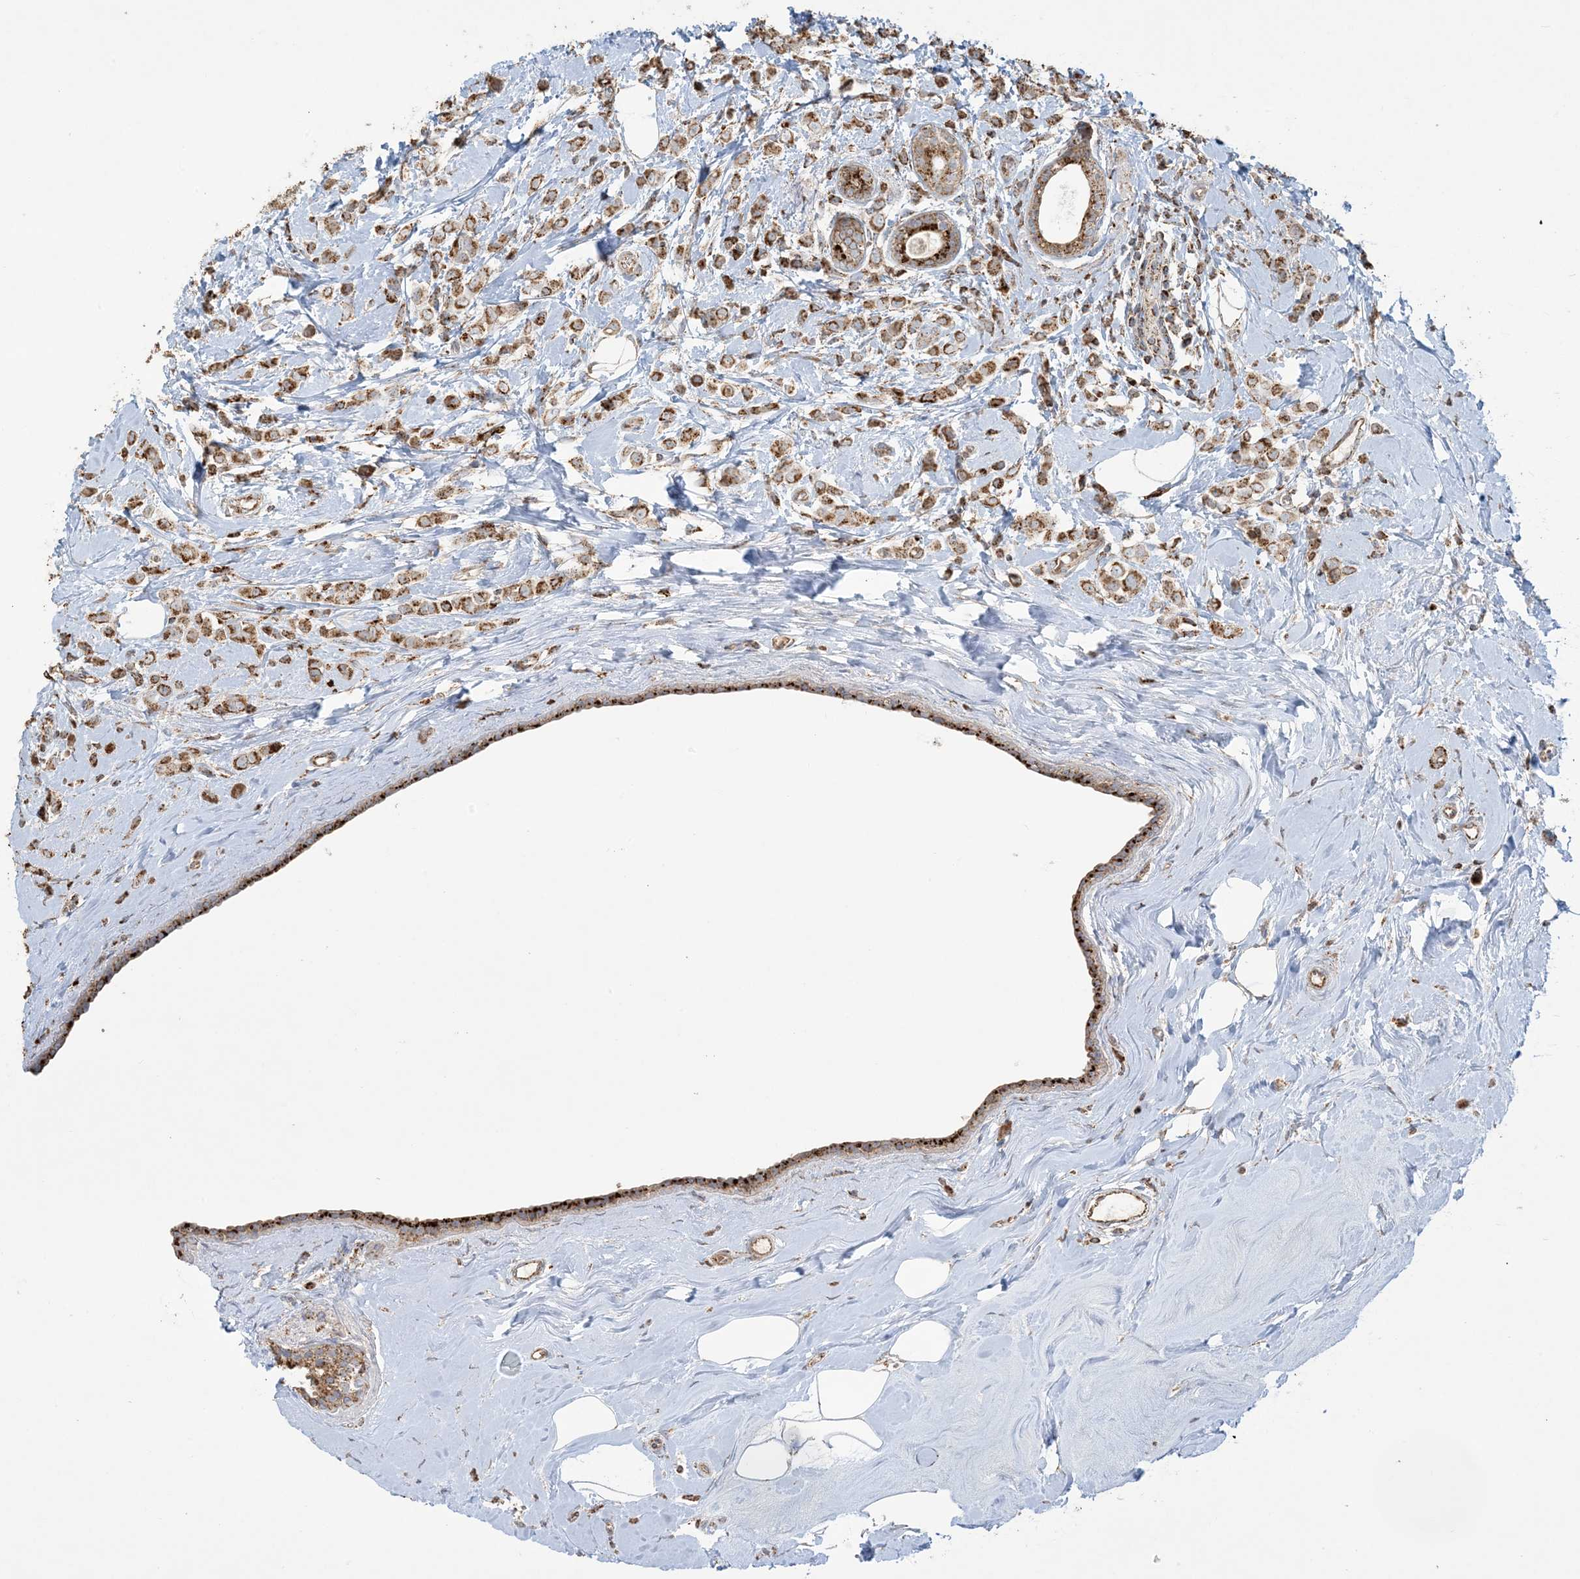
{"staining": {"intensity": "moderate", "quantity": ">75%", "location": "cytoplasmic/membranous"}, "tissue": "breast cancer", "cell_type": "Tumor cells", "image_type": "cancer", "snomed": [{"axis": "morphology", "description": "Lobular carcinoma"}, {"axis": "topography", "description": "Breast"}], "caption": "A micrograph showing moderate cytoplasmic/membranous positivity in approximately >75% of tumor cells in breast lobular carcinoma, as visualized by brown immunohistochemical staining.", "gene": "AGA", "patient": {"sex": "female", "age": 47}}